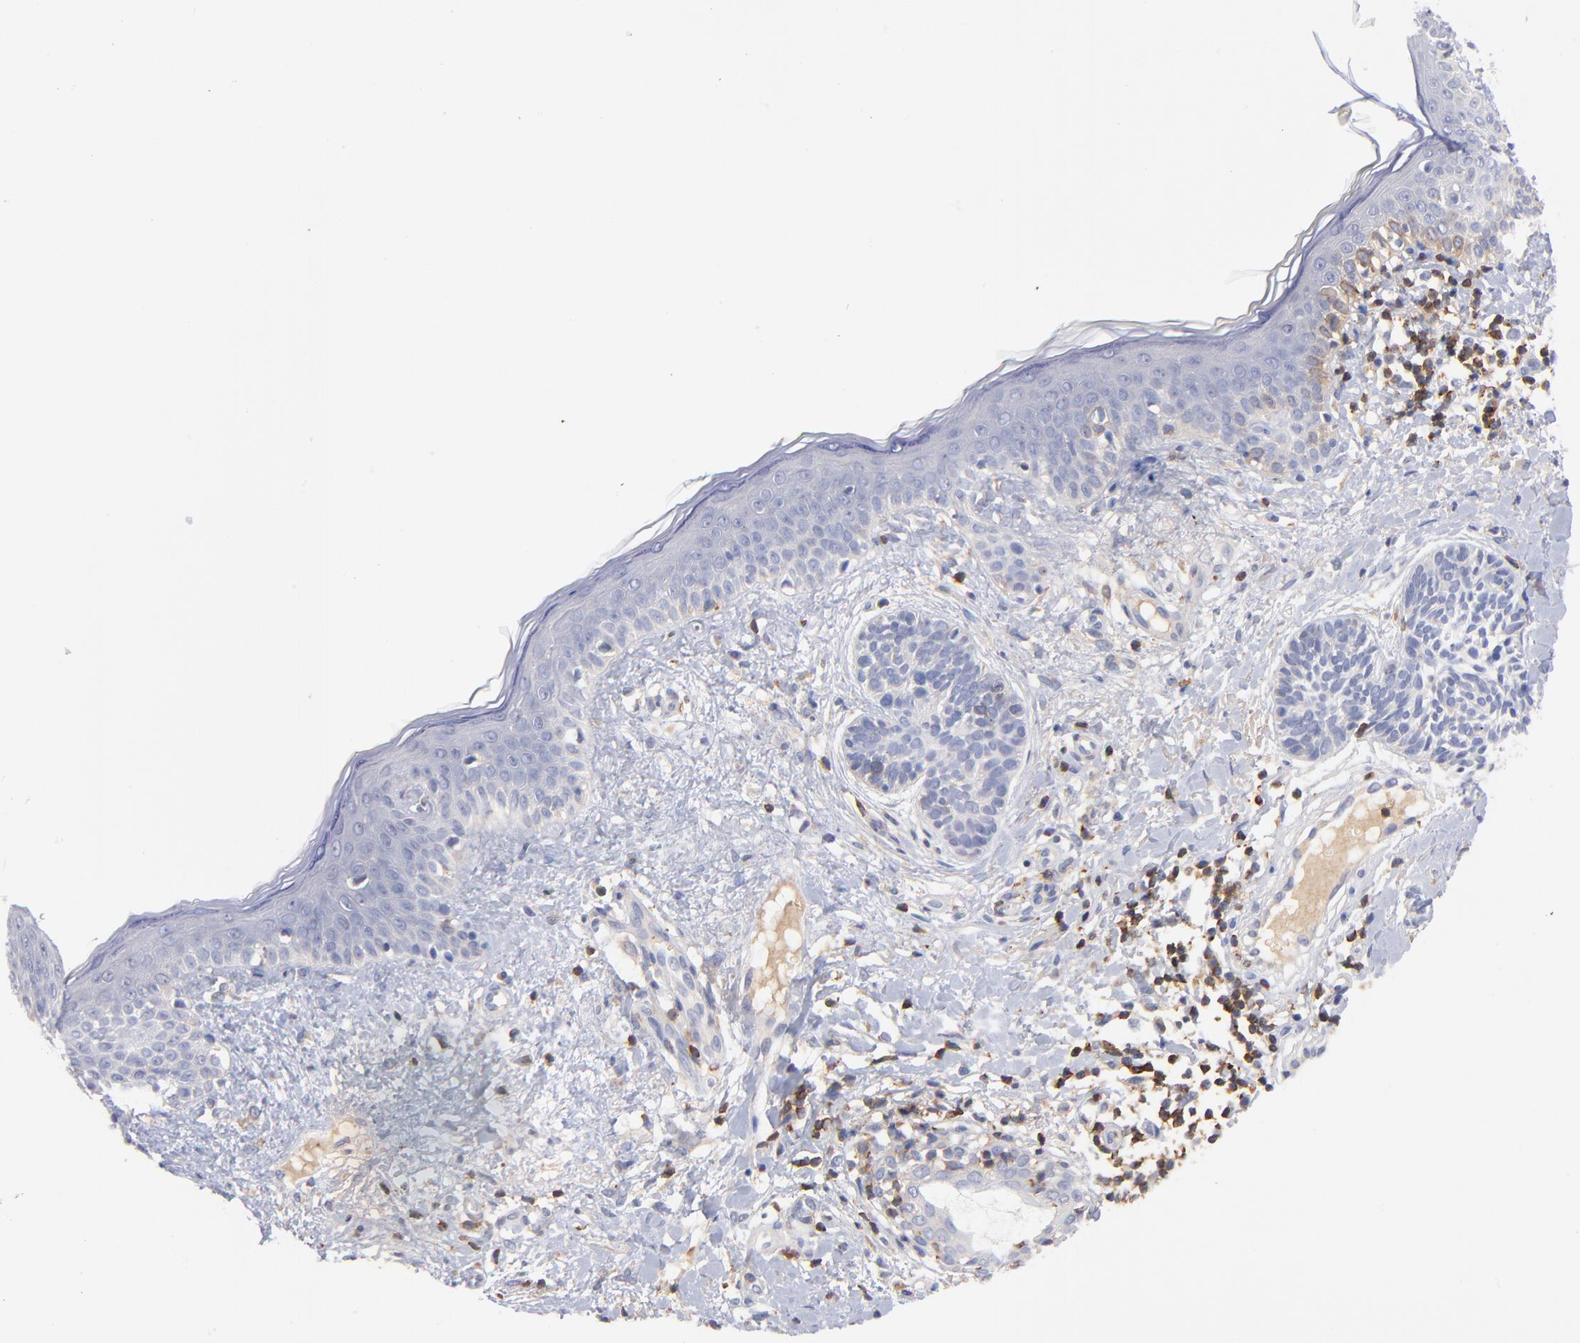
{"staining": {"intensity": "weak", "quantity": "<25%", "location": "cytoplasmic/membranous"}, "tissue": "skin cancer", "cell_type": "Tumor cells", "image_type": "cancer", "snomed": [{"axis": "morphology", "description": "Normal tissue, NOS"}, {"axis": "morphology", "description": "Basal cell carcinoma"}, {"axis": "topography", "description": "Skin"}], "caption": "The IHC image has no significant positivity in tumor cells of skin cancer tissue.", "gene": "KREMEN2", "patient": {"sex": "male", "age": 63}}